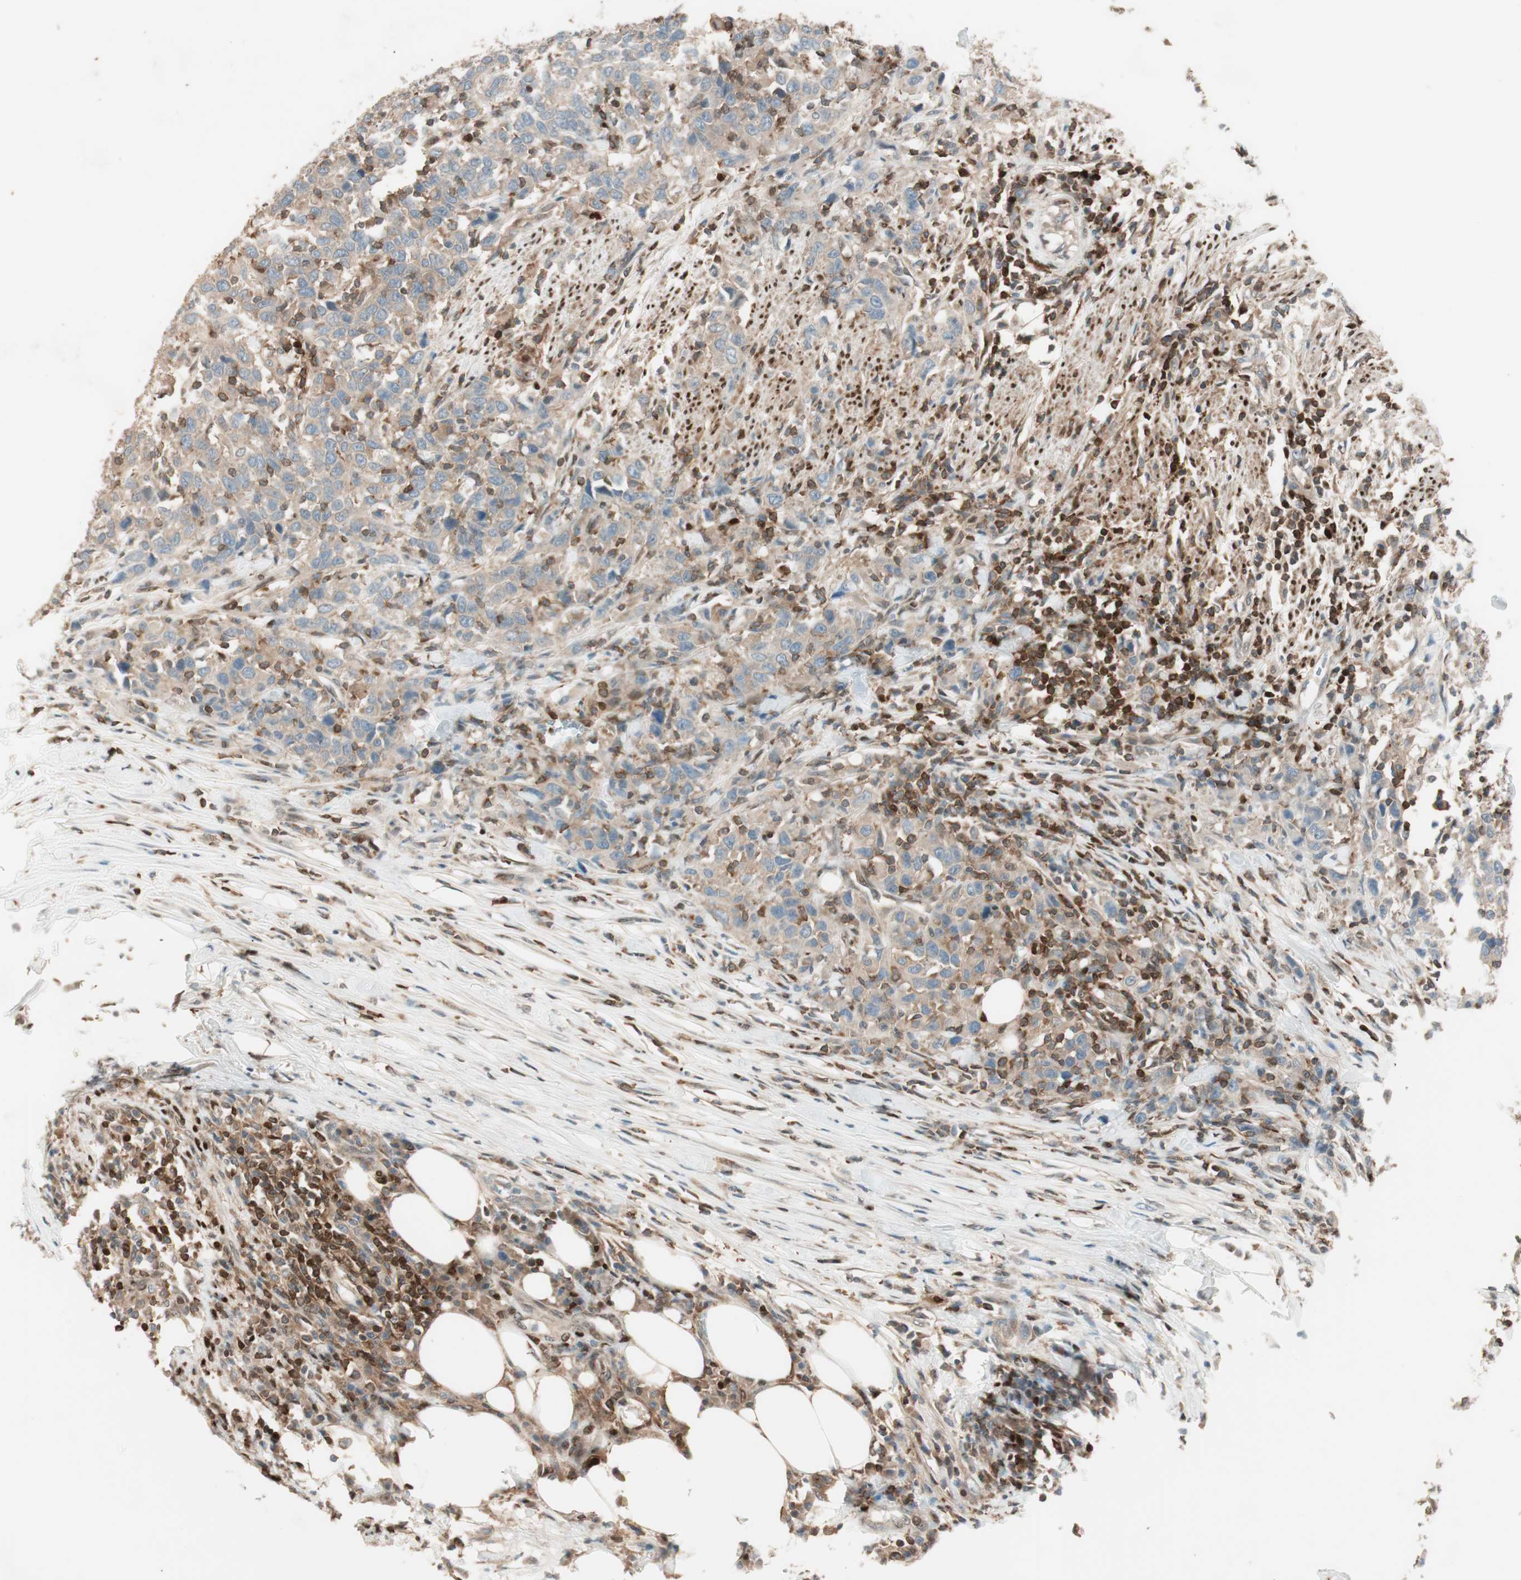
{"staining": {"intensity": "weak", "quantity": "25%-75%", "location": "cytoplasmic/membranous"}, "tissue": "urothelial cancer", "cell_type": "Tumor cells", "image_type": "cancer", "snomed": [{"axis": "morphology", "description": "Urothelial carcinoma, High grade"}, {"axis": "topography", "description": "Urinary bladder"}], "caption": "Immunohistochemical staining of human urothelial cancer shows low levels of weak cytoplasmic/membranous staining in about 25%-75% of tumor cells. Nuclei are stained in blue.", "gene": "BIN1", "patient": {"sex": "male", "age": 61}}